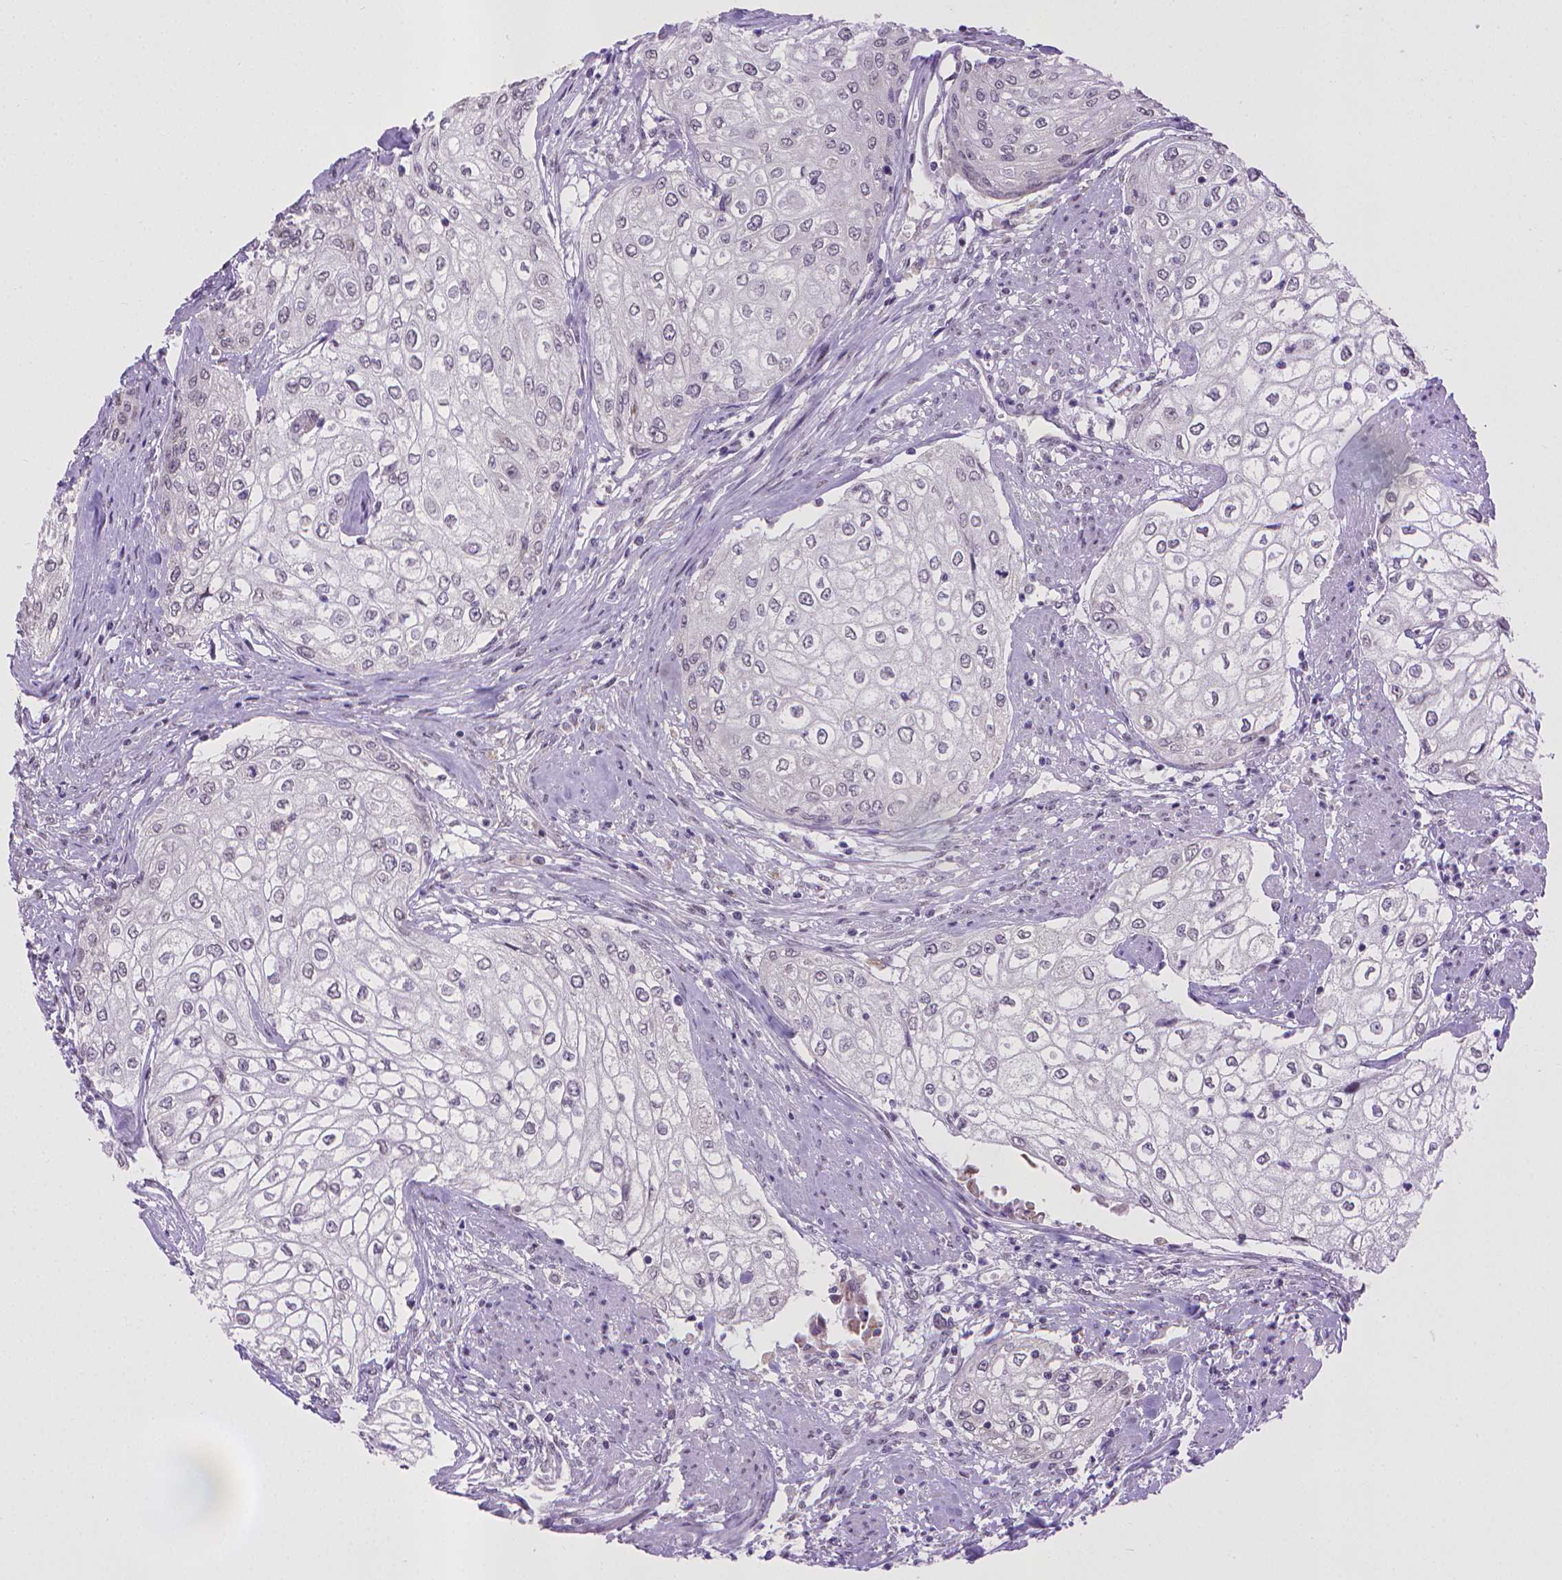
{"staining": {"intensity": "negative", "quantity": "none", "location": "none"}, "tissue": "urothelial cancer", "cell_type": "Tumor cells", "image_type": "cancer", "snomed": [{"axis": "morphology", "description": "Urothelial carcinoma, High grade"}, {"axis": "topography", "description": "Urinary bladder"}], "caption": "Immunohistochemistry image of human urothelial cancer stained for a protein (brown), which displays no staining in tumor cells.", "gene": "KMO", "patient": {"sex": "male", "age": 62}}